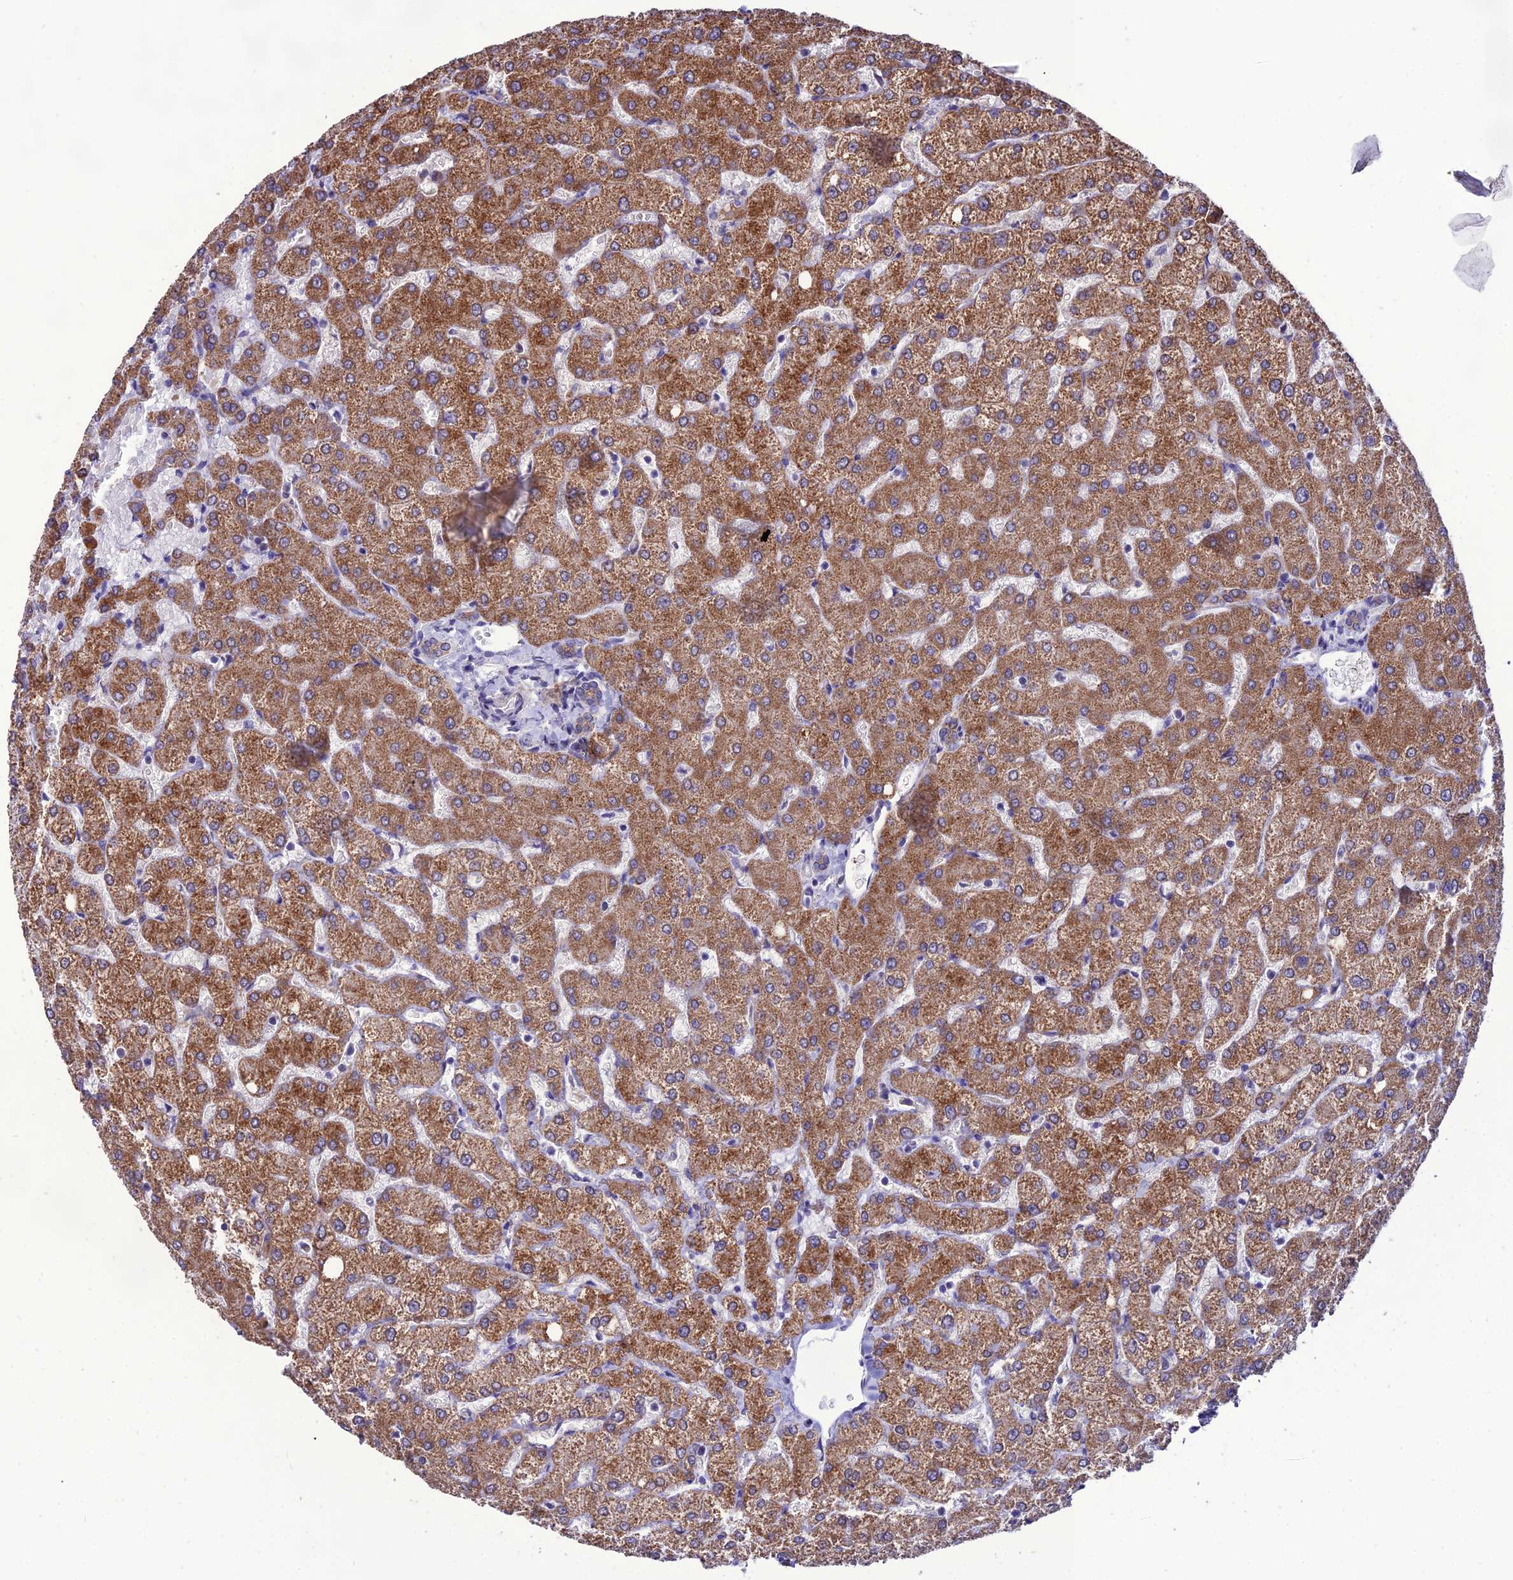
{"staining": {"intensity": "weak", "quantity": "25%-75%", "location": "cytoplasmic/membranous"}, "tissue": "liver", "cell_type": "Cholangiocytes", "image_type": "normal", "snomed": [{"axis": "morphology", "description": "Normal tissue, NOS"}, {"axis": "topography", "description": "Liver"}], "caption": "Immunohistochemistry photomicrograph of unremarkable liver: liver stained using immunohistochemistry (IHC) demonstrates low levels of weak protein expression localized specifically in the cytoplasmic/membranous of cholangiocytes, appearing as a cytoplasmic/membranous brown color.", "gene": "HOGA1", "patient": {"sex": "female", "age": 54}}